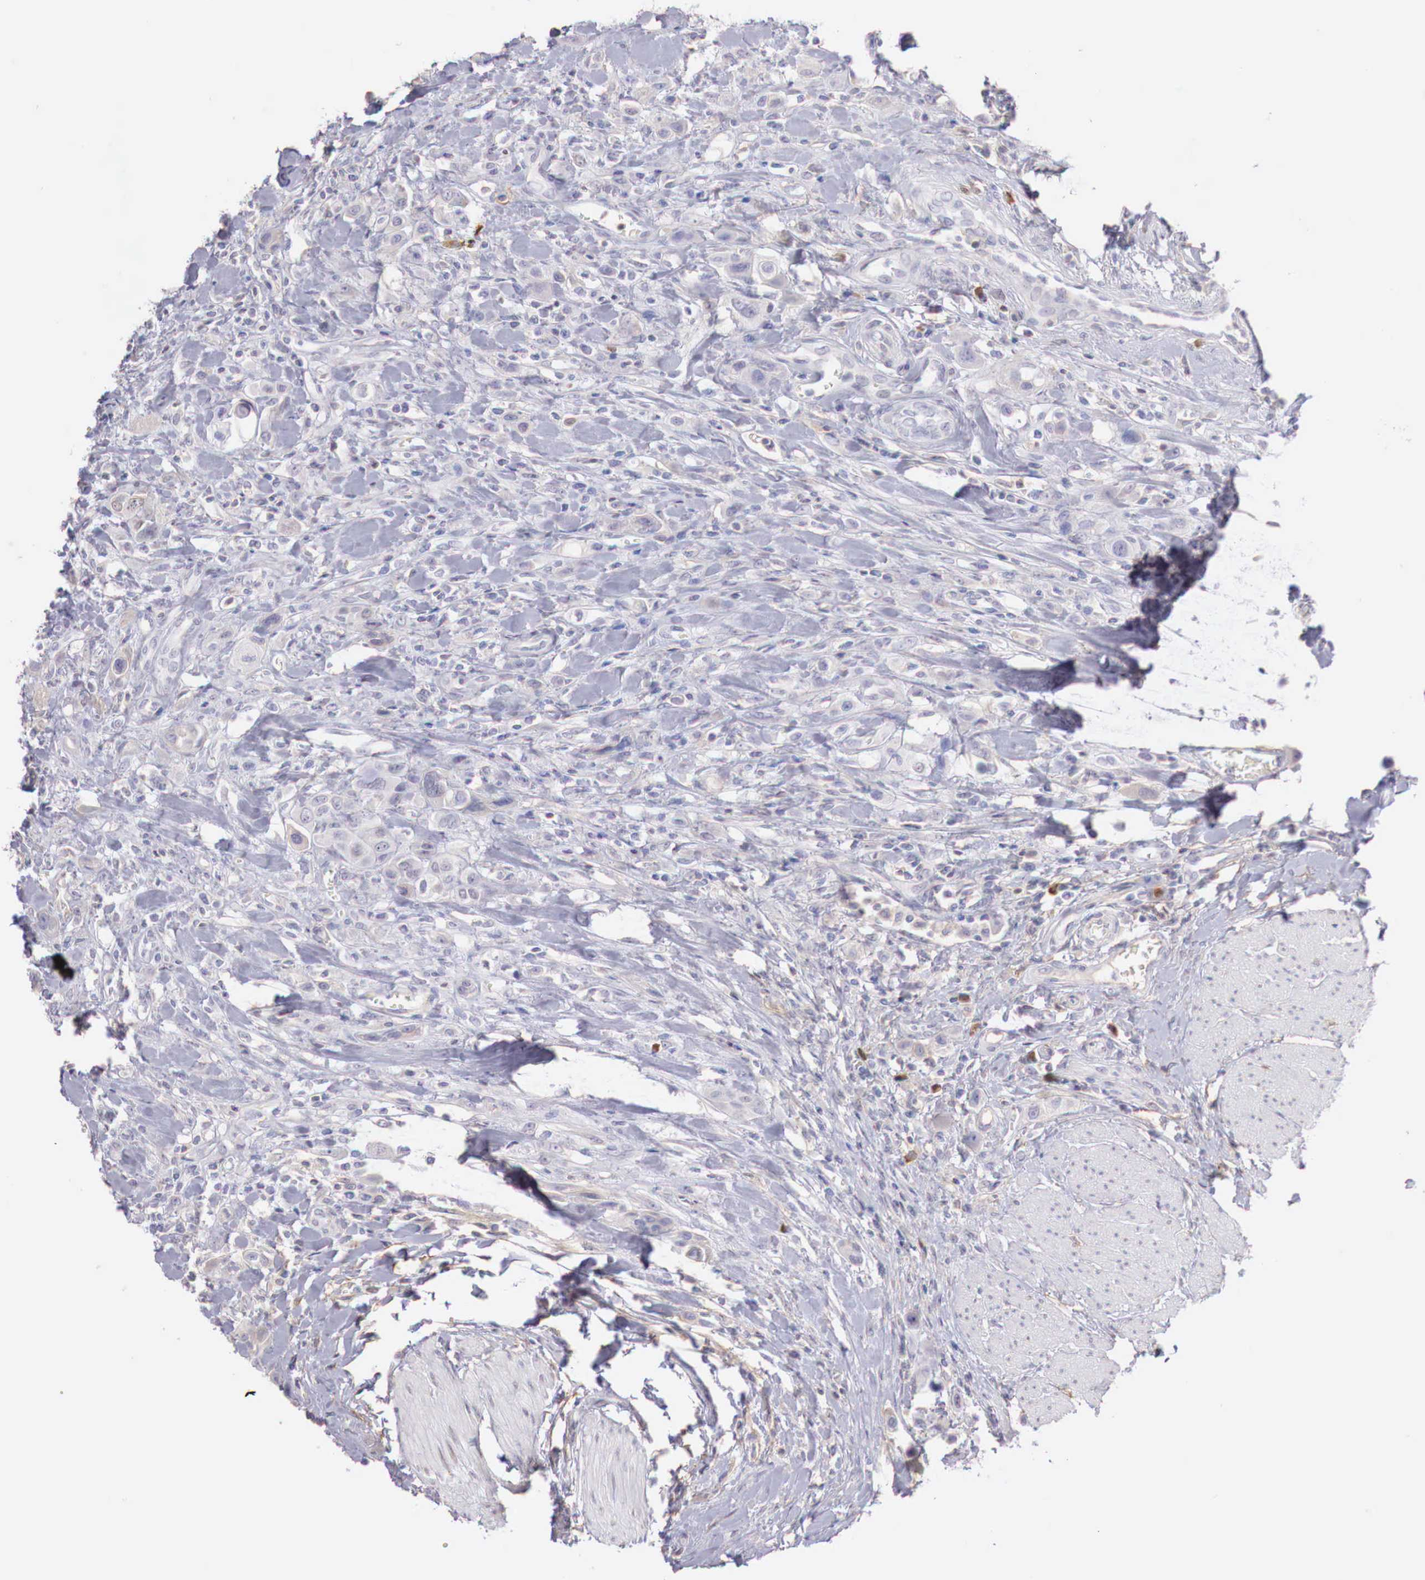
{"staining": {"intensity": "weak", "quantity": "<25%", "location": "cytoplasmic/membranous"}, "tissue": "urothelial cancer", "cell_type": "Tumor cells", "image_type": "cancer", "snomed": [{"axis": "morphology", "description": "Urothelial carcinoma, High grade"}, {"axis": "topography", "description": "Urinary bladder"}], "caption": "IHC image of high-grade urothelial carcinoma stained for a protein (brown), which demonstrates no staining in tumor cells. The staining was performed using DAB to visualize the protein expression in brown, while the nuclei were stained in blue with hematoxylin (Magnification: 20x).", "gene": "XPNPEP2", "patient": {"sex": "male", "age": 50}}